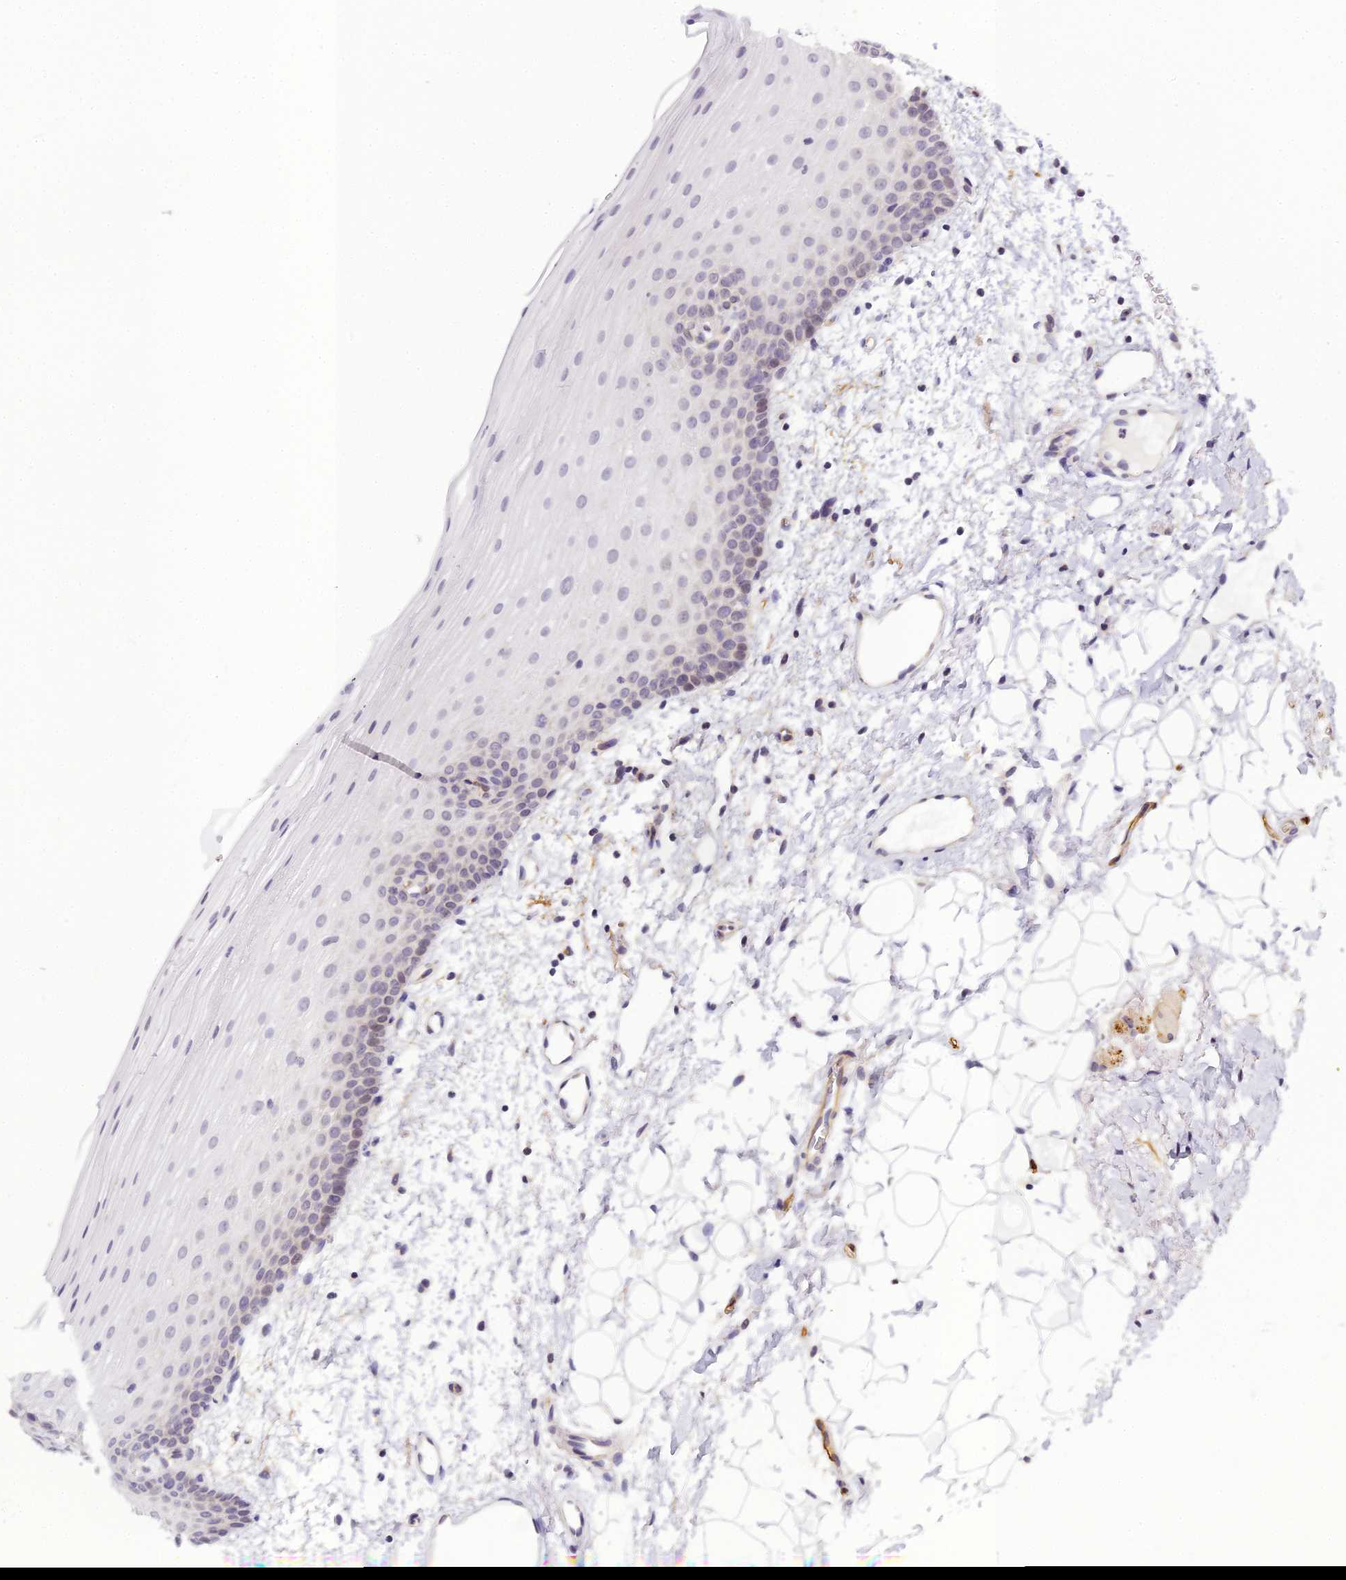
{"staining": {"intensity": "weak", "quantity": "<25%", "location": "nuclear"}, "tissue": "oral mucosa", "cell_type": "Squamous epithelial cells", "image_type": "normal", "snomed": [{"axis": "morphology", "description": "Normal tissue, NOS"}, {"axis": "topography", "description": "Oral tissue"}], "caption": "The photomicrograph exhibits no staining of squamous epithelial cells in unremarkable oral mucosa. (DAB immunohistochemistry with hematoxylin counter stain).", "gene": "RGL3", "patient": {"sex": "male", "age": 68}}